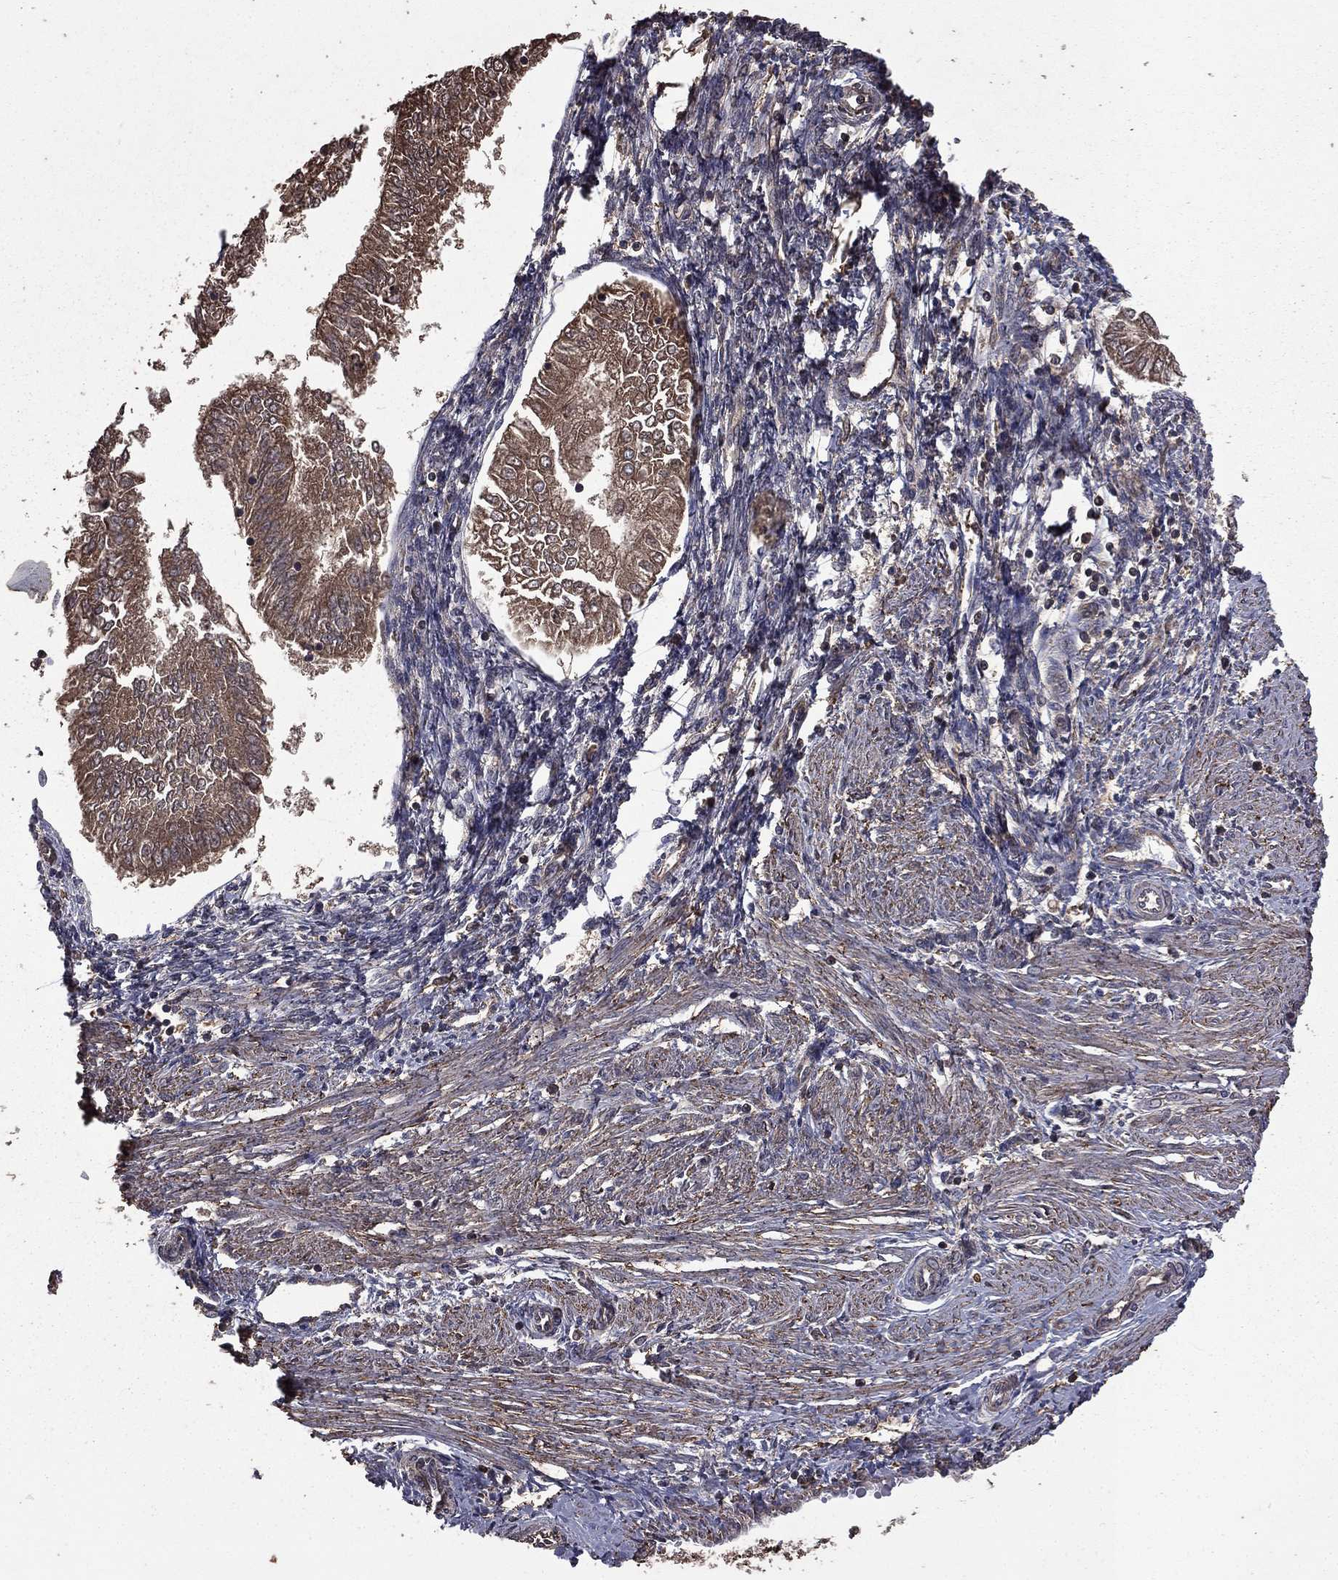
{"staining": {"intensity": "weak", "quantity": ">75%", "location": "cytoplasmic/membranous"}, "tissue": "endometrial cancer", "cell_type": "Tumor cells", "image_type": "cancer", "snomed": [{"axis": "morphology", "description": "Adenocarcinoma, NOS"}, {"axis": "topography", "description": "Endometrium"}], "caption": "High-magnification brightfield microscopy of endometrial adenocarcinoma stained with DAB (3,3'-diaminobenzidine) (brown) and counterstained with hematoxylin (blue). tumor cells exhibit weak cytoplasmic/membranous positivity is identified in about>75% of cells.", "gene": "BIRC6", "patient": {"sex": "female", "age": 53}}